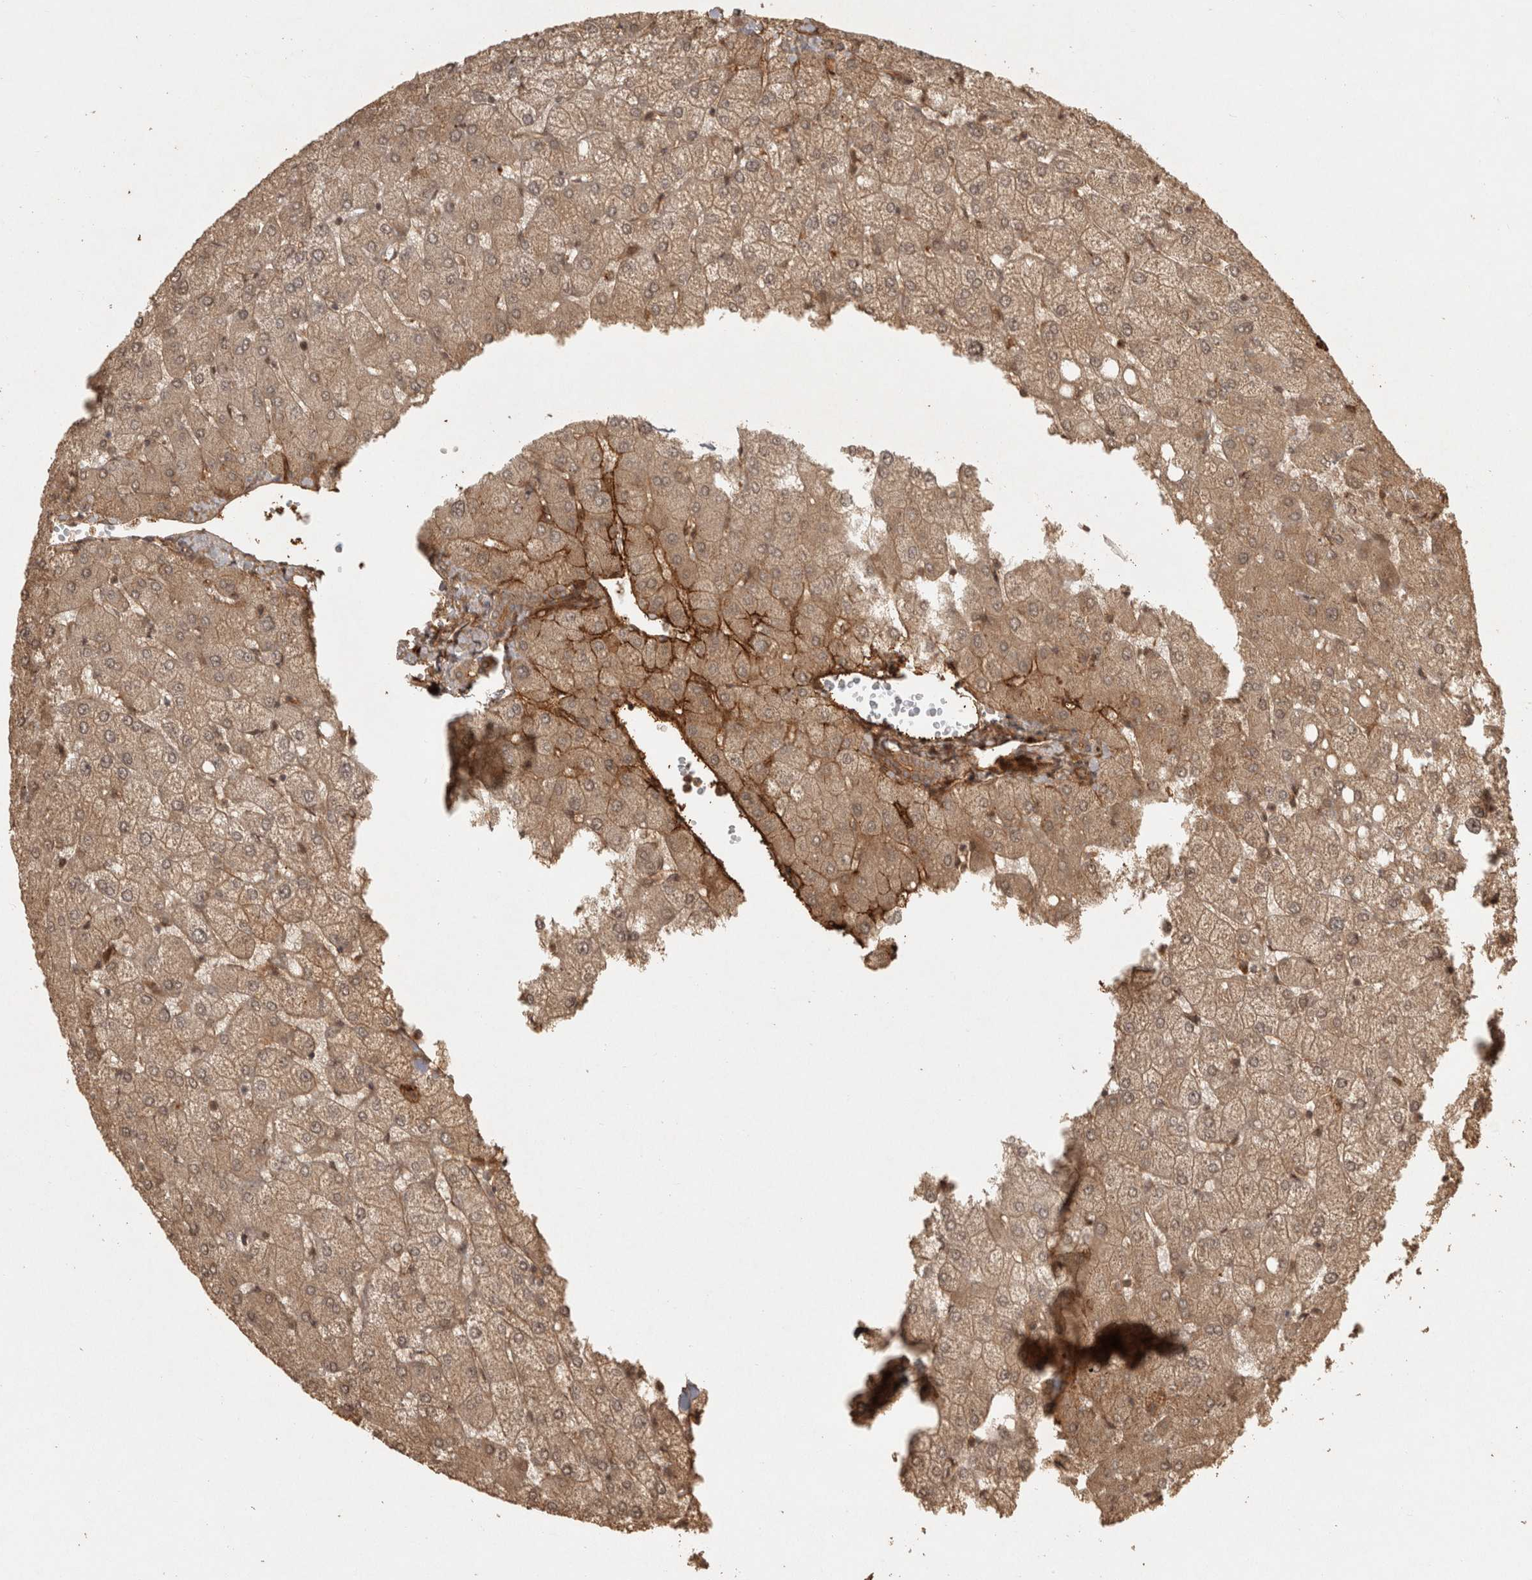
{"staining": {"intensity": "weak", "quantity": "<25%", "location": "cytoplasmic/membranous"}, "tissue": "liver", "cell_type": "Cholangiocytes", "image_type": "normal", "snomed": [{"axis": "morphology", "description": "Normal tissue, NOS"}, {"axis": "topography", "description": "Liver"}], "caption": "Cholangiocytes are negative for brown protein staining in normal liver.", "gene": "CAMSAP2", "patient": {"sex": "female", "age": 54}}